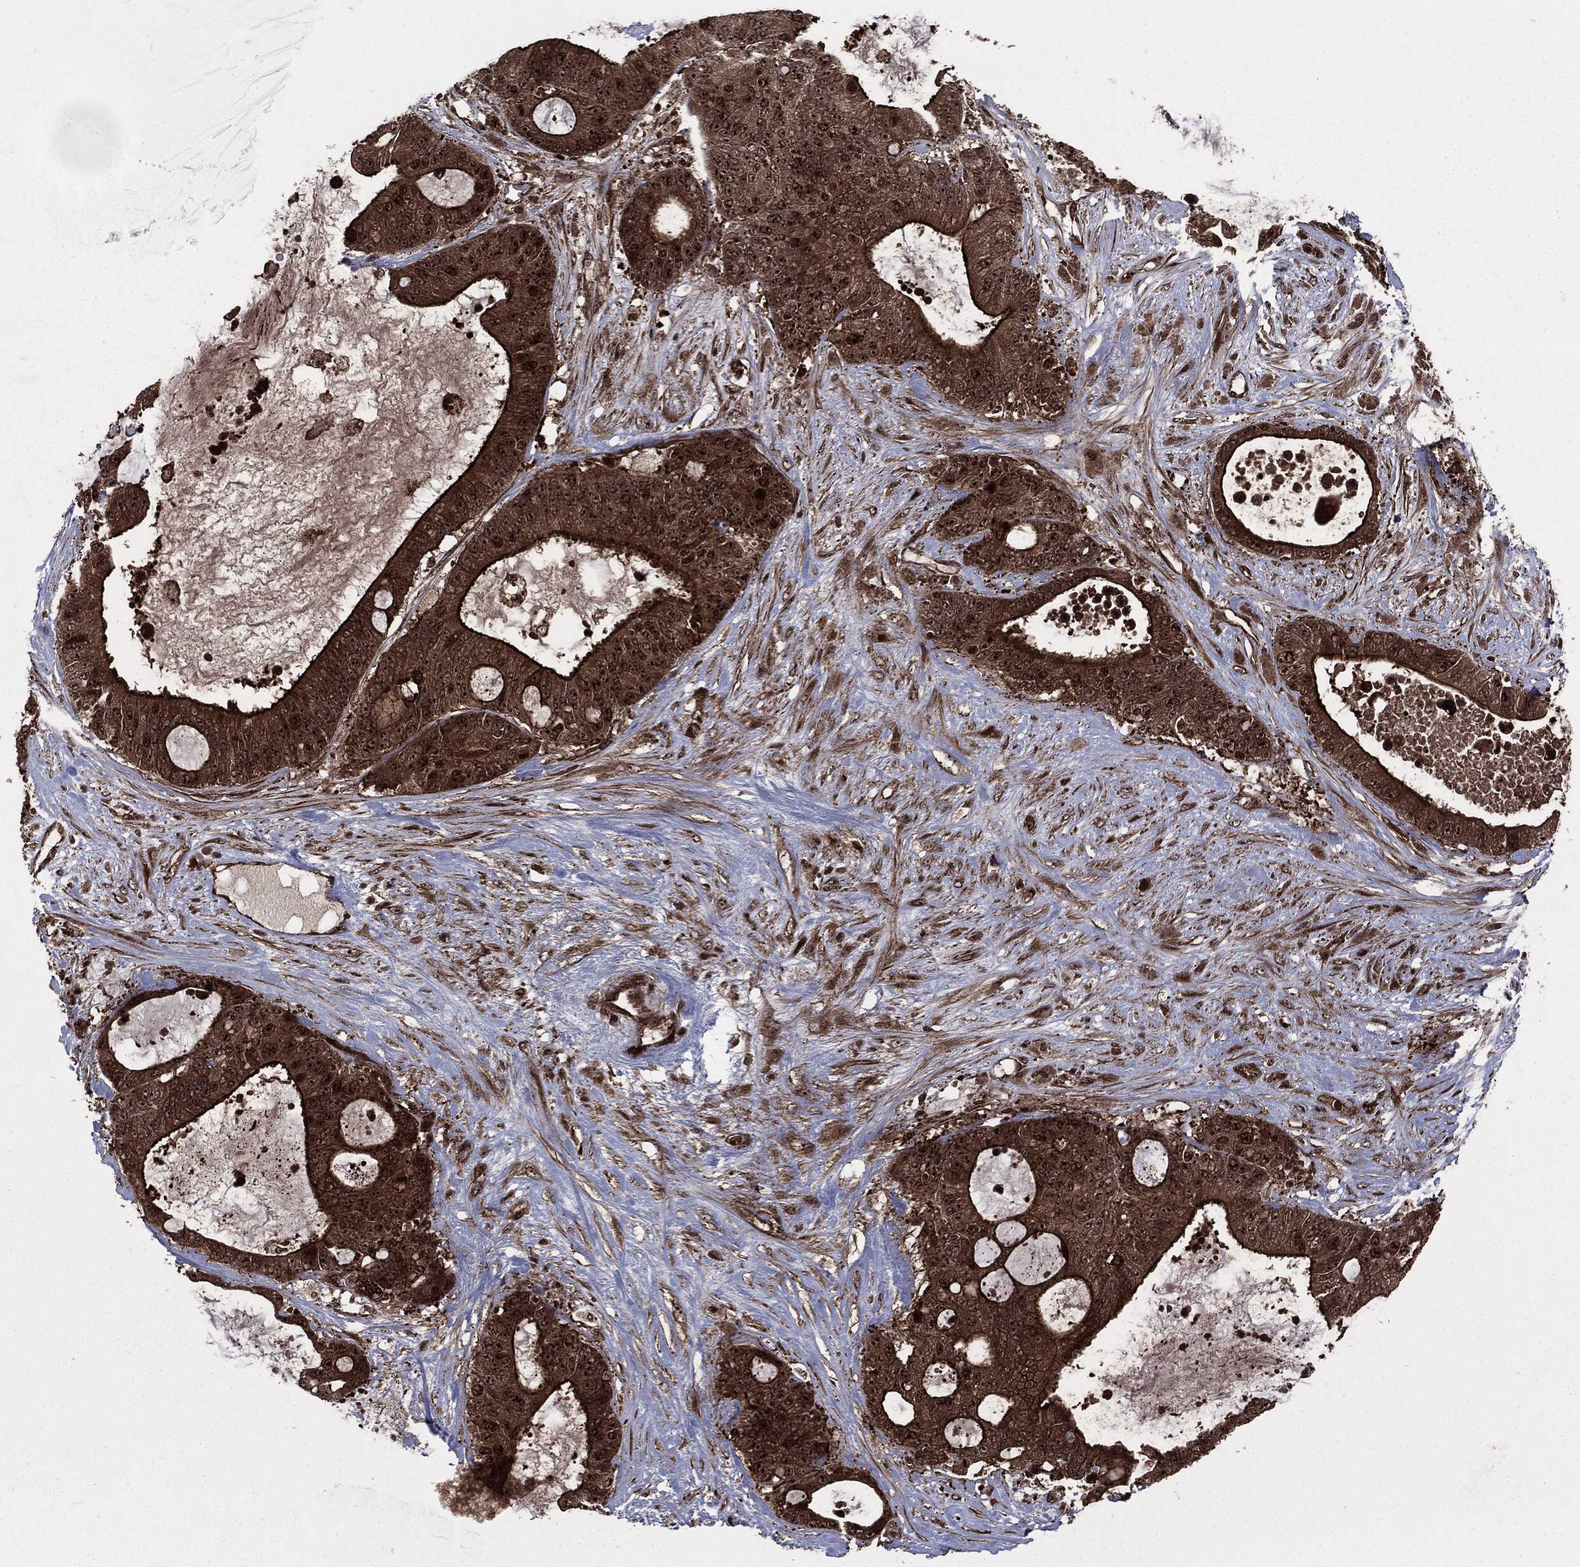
{"staining": {"intensity": "strong", "quantity": ">75%", "location": "cytoplasmic/membranous,nuclear"}, "tissue": "liver cancer", "cell_type": "Tumor cells", "image_type": "cancer", "snomed": [{"axis": "morphology", "description": "Normal tissue, NOS"}, {"axis": "morphology", "description": "Cholangiocarcinoma"}, {"axis": "topography", "description": "Liver"}, {"axis": "topography", "description": "Peripheral nerve tissue"}], "caption": "Protein positivity by IHC reveals strong cytoplasmic/membranous and nuclear expression in about >75% of tumor cells in cholangiocarcinoma (liver).", "gene": "CARD6", "patient": {"sex": "female", "age": 73}}